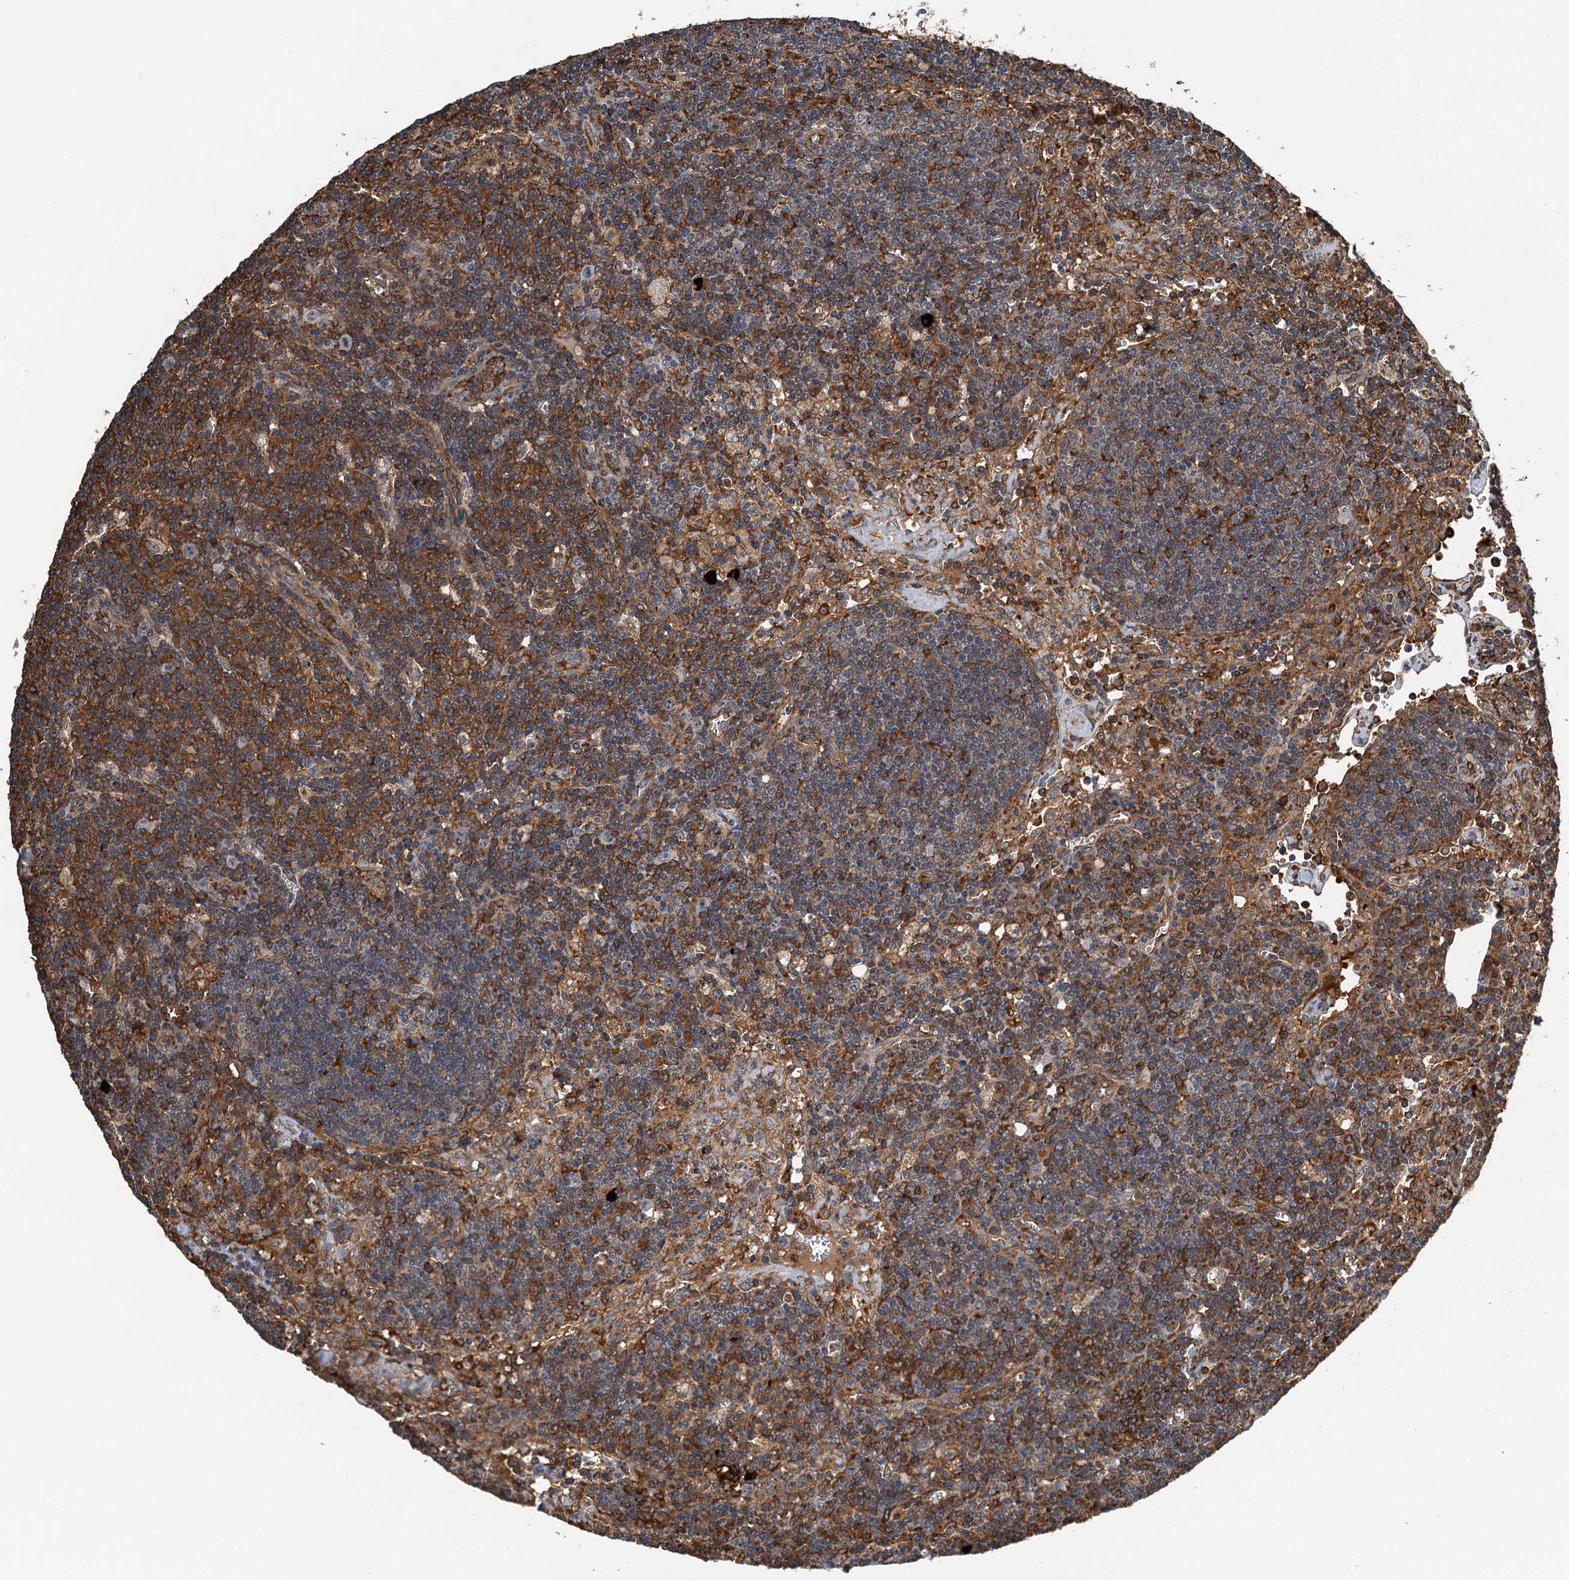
{"staining": {"intensity": "strong", "quantity": "<25%", "location": "cytoplasmic/membranous"}, "tissue": "lymph node", "cell_type": "Germinal center cells", "image_type": "normal", "snomed": [{"axis": "morphology", "description": "Normal tissue, NOS"}, {"axis": "topography", "description": "Lymph node"}], "caption": "Lymph node stained with immunohistochemistry (IHC) exhibits strong cytoplasmic/membranous expression in approximately <25% of germinal center cells.", "gene": "WHAMM", "patient": {"sex": "male", "age": 58}}